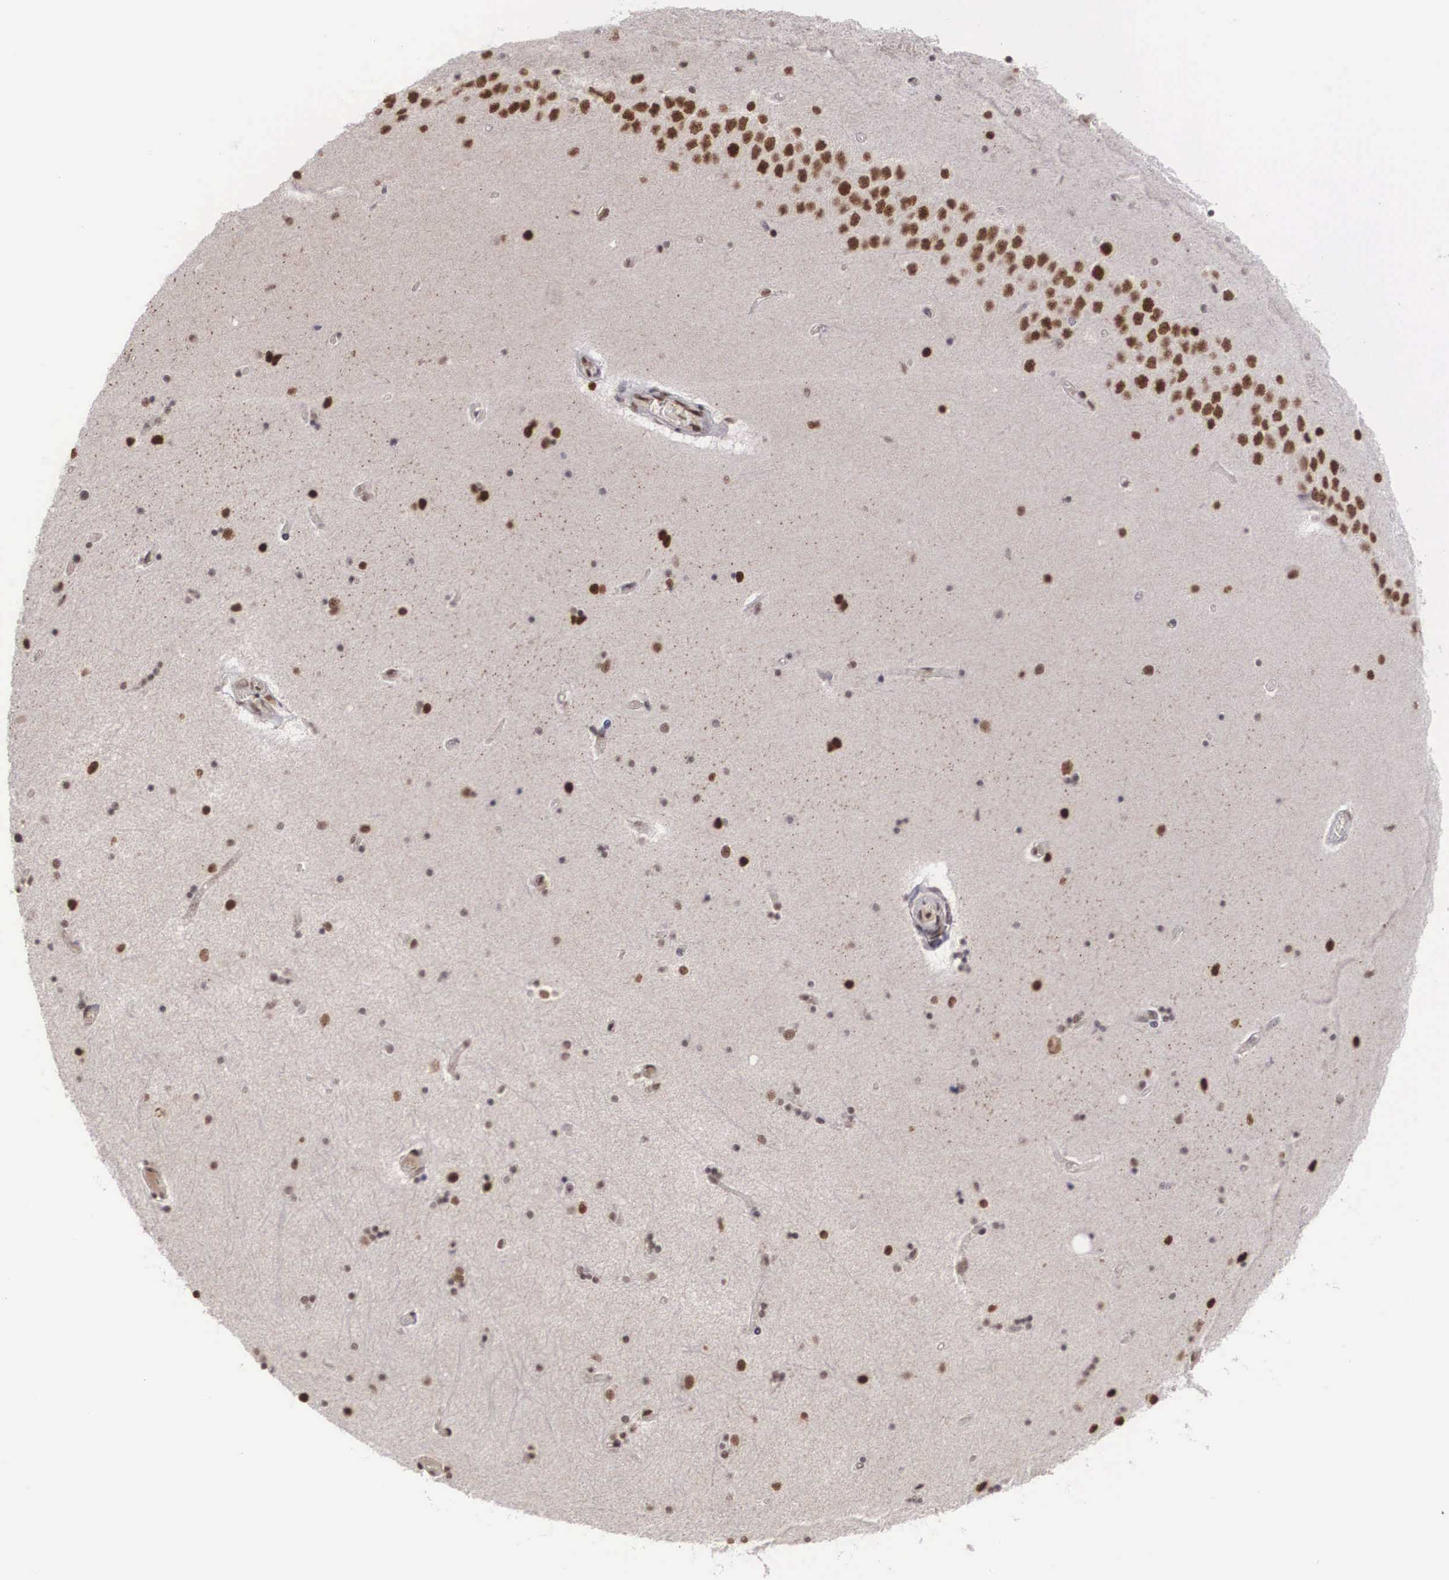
{"staining": {"intensity": "moderate", "quantity": "25%-75%", "location": "nuclear"}, "tissue": "hippocampus", "cell_type": "Glial cells", "image_type": "normal", "snomed": [{"axis": "morphology", "description": "Normal tissue, NOS"}, {"axis": "topography", "description": "Hippocampus"}], "caption": "A photomicrograph showing moderate nuclear staining in approximately 25%-75% of glial cells in unremarkable hippocampus, as visualized by brown immunohistochemical staining.", "gene": "HTATSF1", "patient": {"sex": "female", "age": 54}}